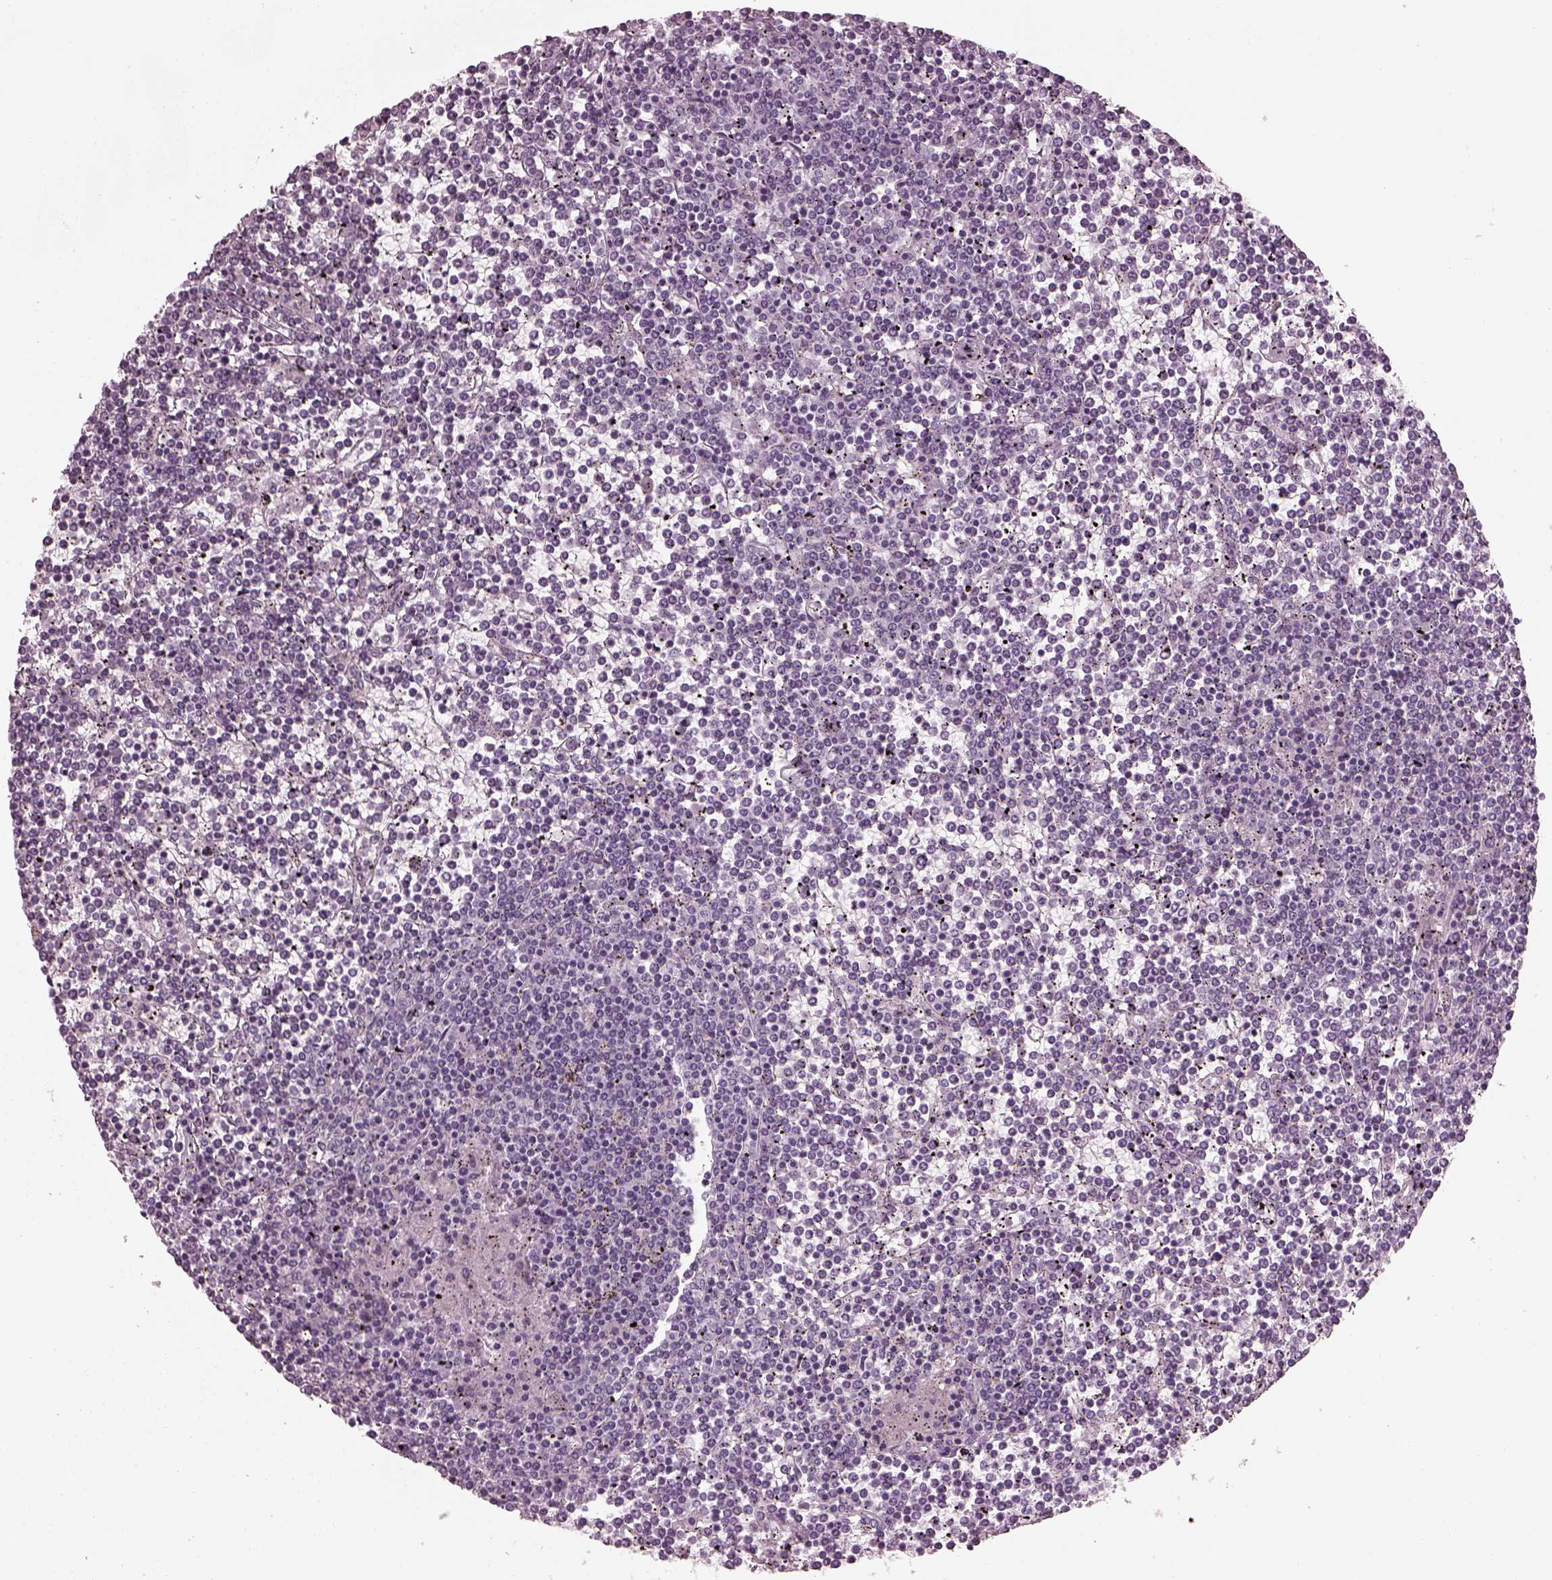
{"staining": {"intensity": "negative", "quantity": "none", "location": "none"}, "tissue": "lymphoma", "cell_type": "Tumor cells", "image_type": "cancer", "snomed": [{"axis": "morphology", "description": "Malignant lymphoma, non-Hodgkin's type, Low grade"}, {"axis": "topography", "description": "Spleen"}], "caption": "Immunohistochemistry (IHC) photomicrograph of neoplastic tissue: low-grade malignant lymphoma, non-Hodgkin's type stained with DAB (3,3'-diaminobenzidine) exhibits no significant protein expression in tumor cells.", "gene": "BFSP1", "patient": {"sex": "female", "age": 19}}